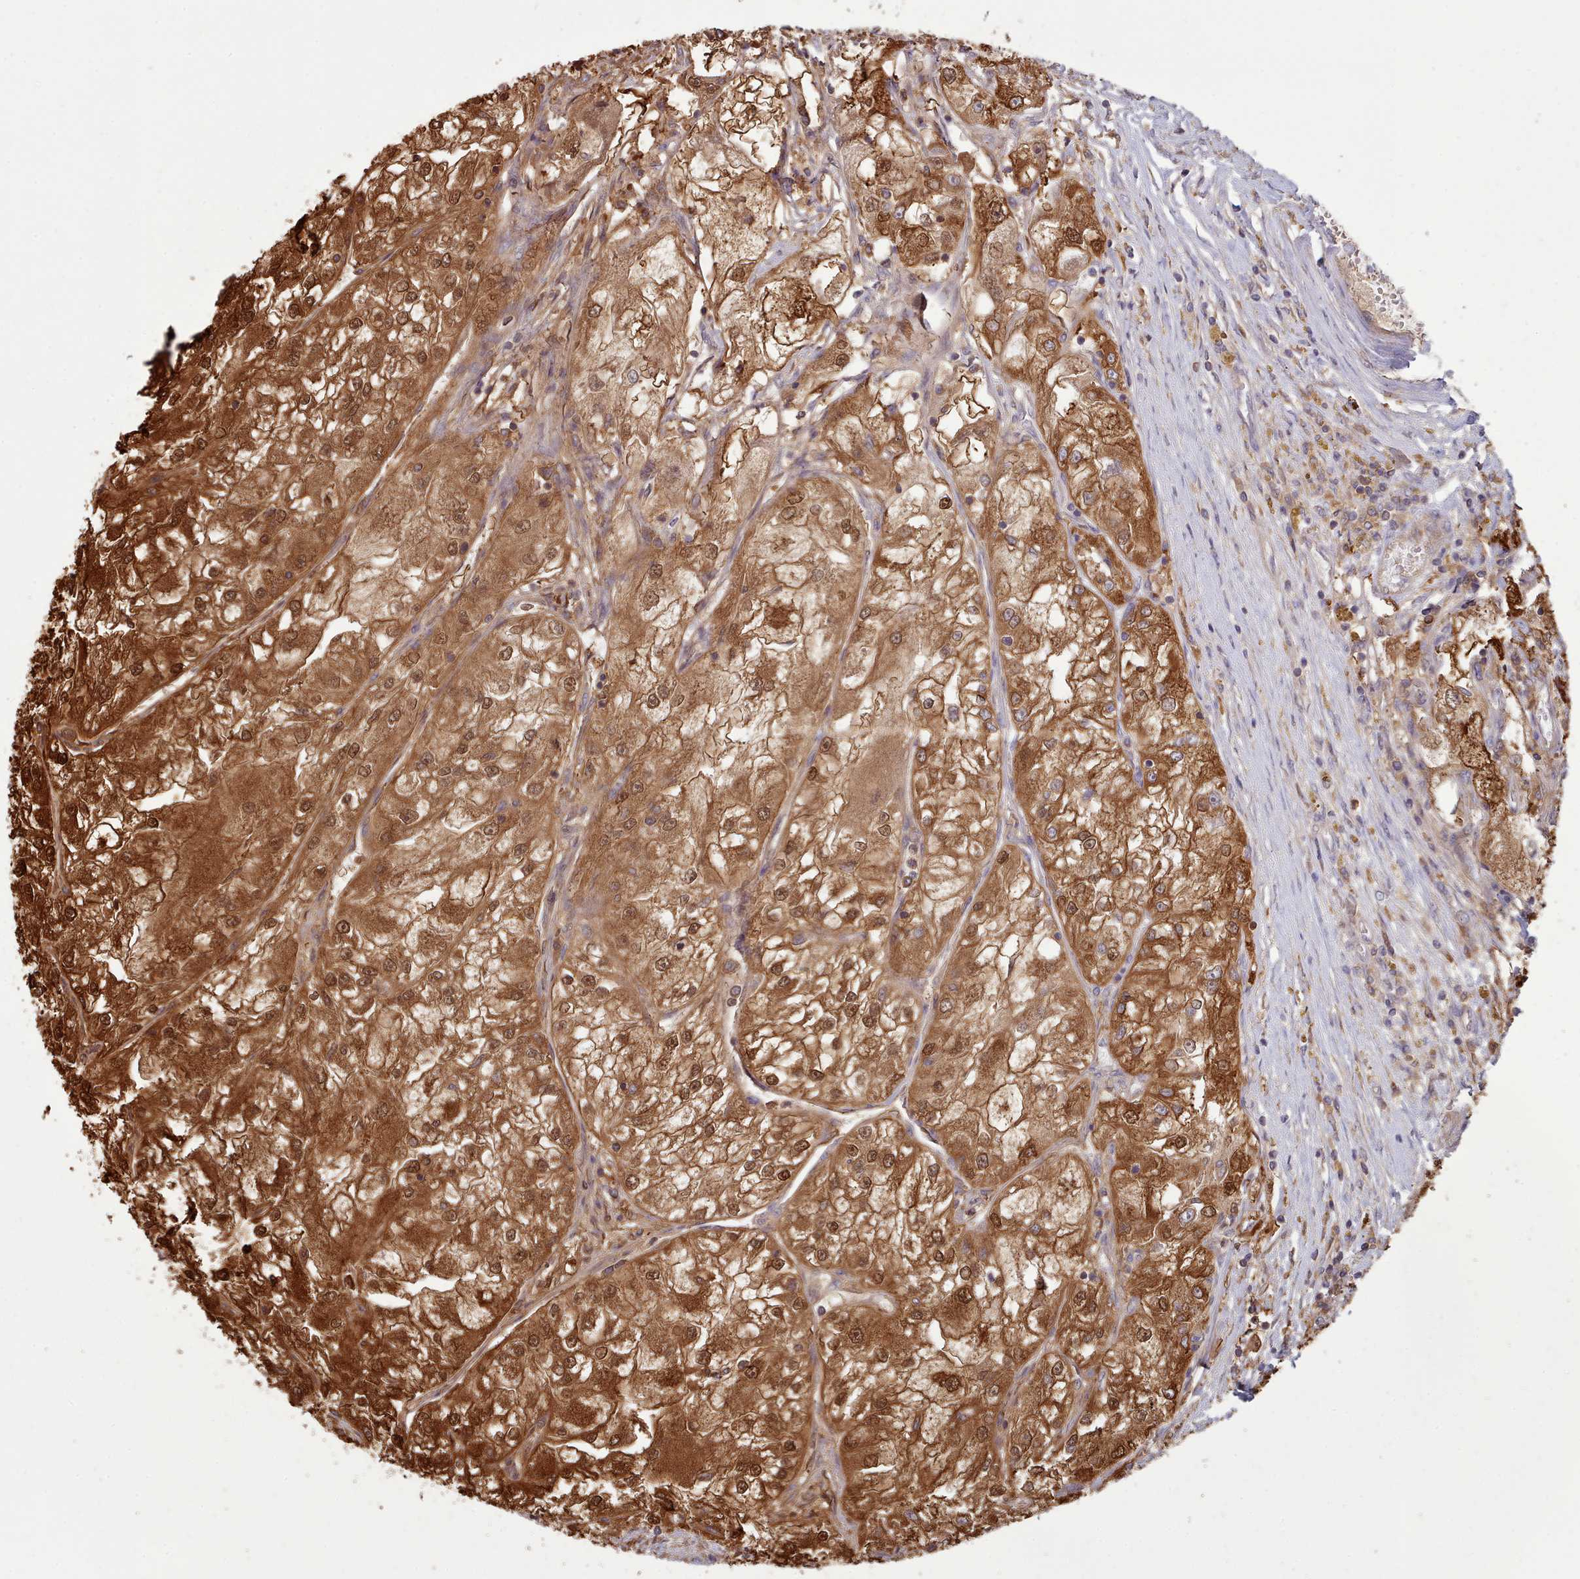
{"staining": {"intensity": "strong", "quantity": ">75%", "location": "cytoplasmic/membranous,nuclear"}, "tissue": "renal cancer", "cell_type": "Tumor cells", "image_type": "cancer", "snomed": [{"axis": "morphology", "description": "Adenocarcinoma, NOS"}, {"axis": "topography", "description": "Kidney"}], "caption": "Protein analysis of adenocarcinoma (renal) tissue shows strong cytoplasmic/membranous and nuclear expression in about >75% of tumor cells.", "gene": "SLC4A9", "patient": {"sex": "female", "age": 72}}